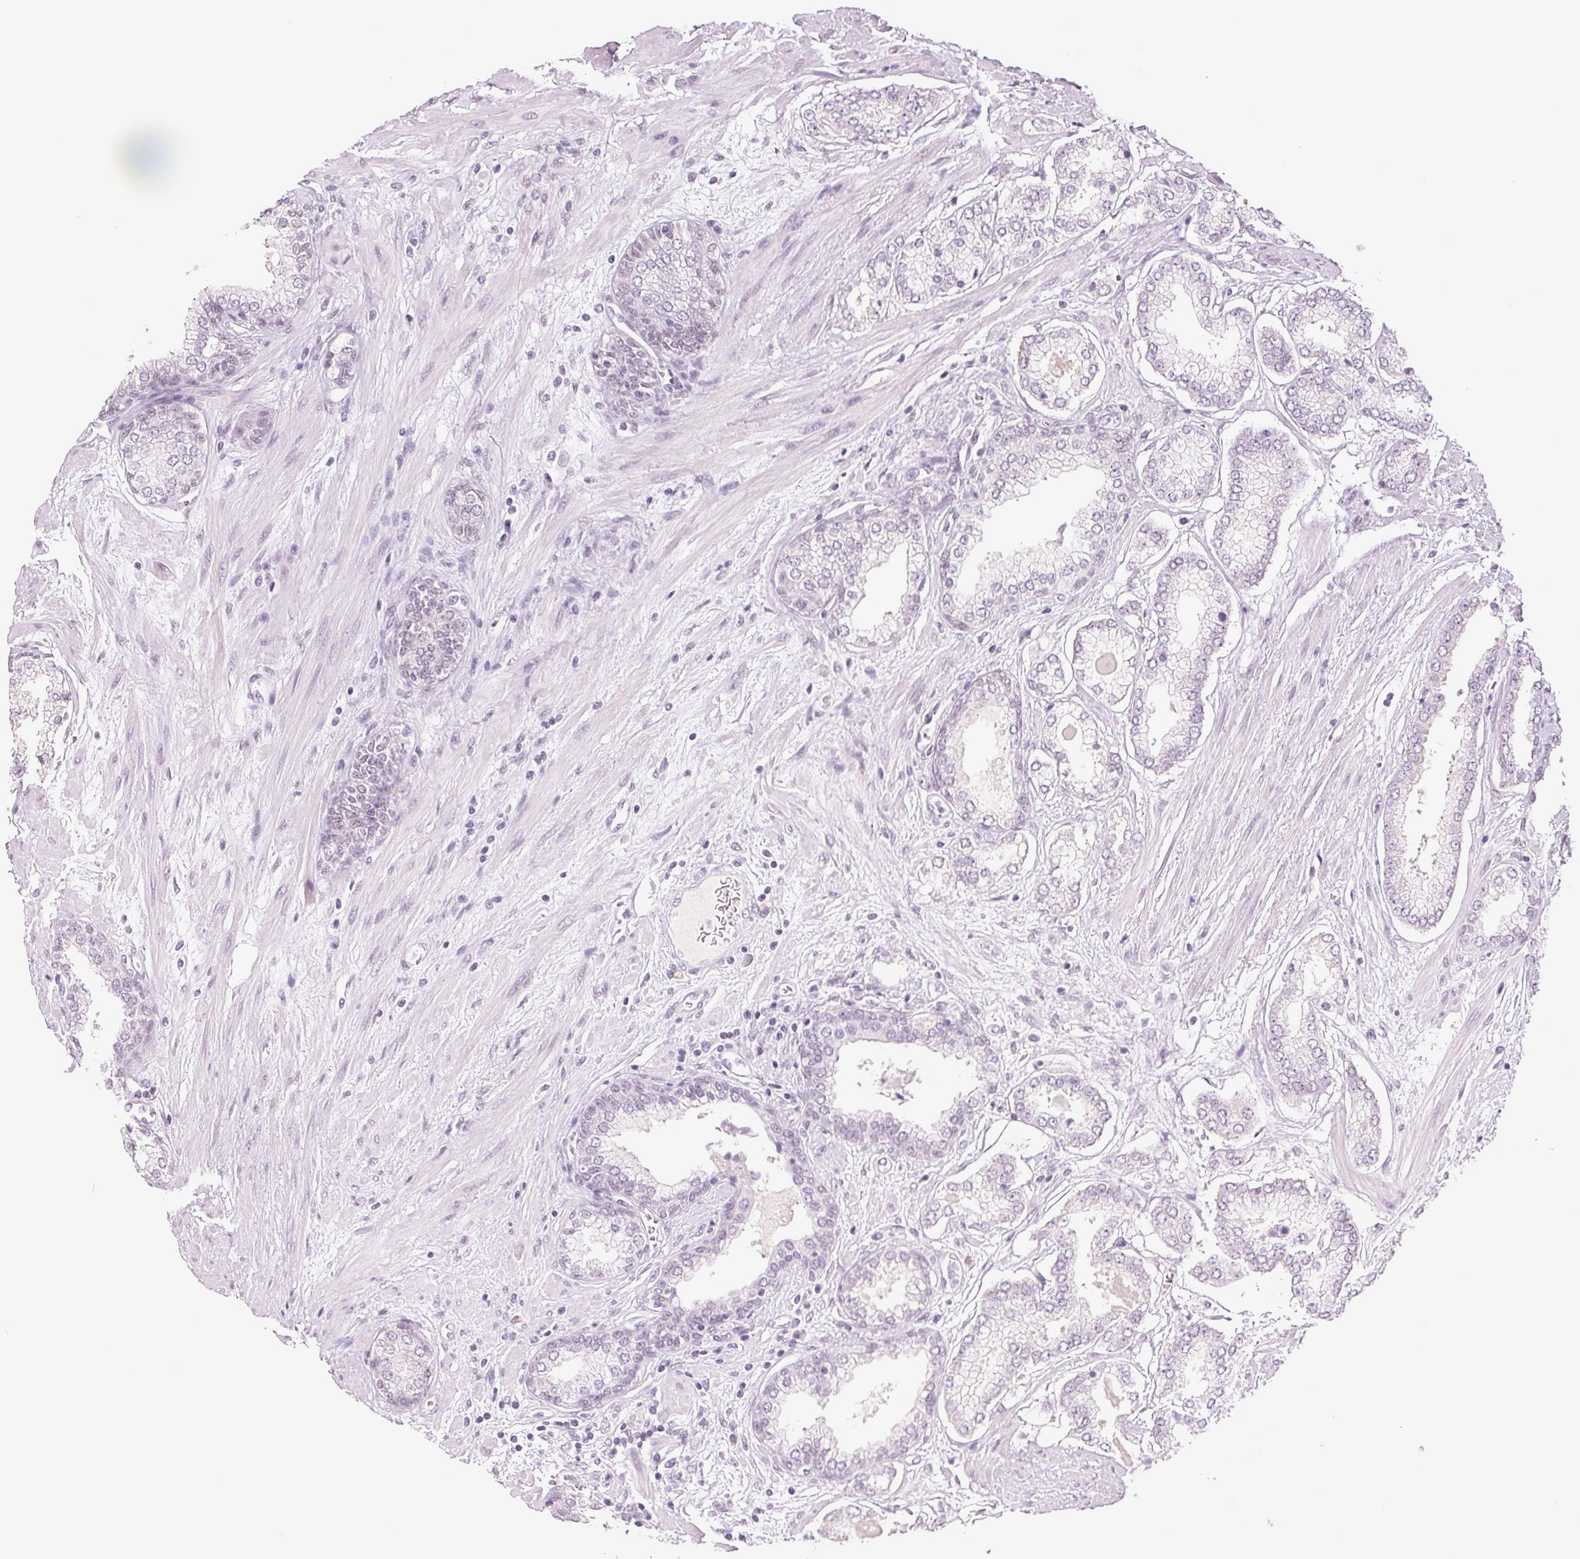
{"staining": {"intensity": "negative", "quantity": "none", "location": "none"}, "tissue": "prostate cancer", "cell_type": "Tumor cells", "image_type": "cancer", "snomed": [{"axis": "morphology", "description": "Adenocarcinoma, Low grade"}, {"axis": "topography", "description": "Prostate"}], "caption": "Immunohistochemical staining of prostate cancer (low-grade adenocarcinoma) exhibits no significant positivity in tumor cells.", "gene": "DNAJC6", "patient": {"sex": "male", "age": 64}}